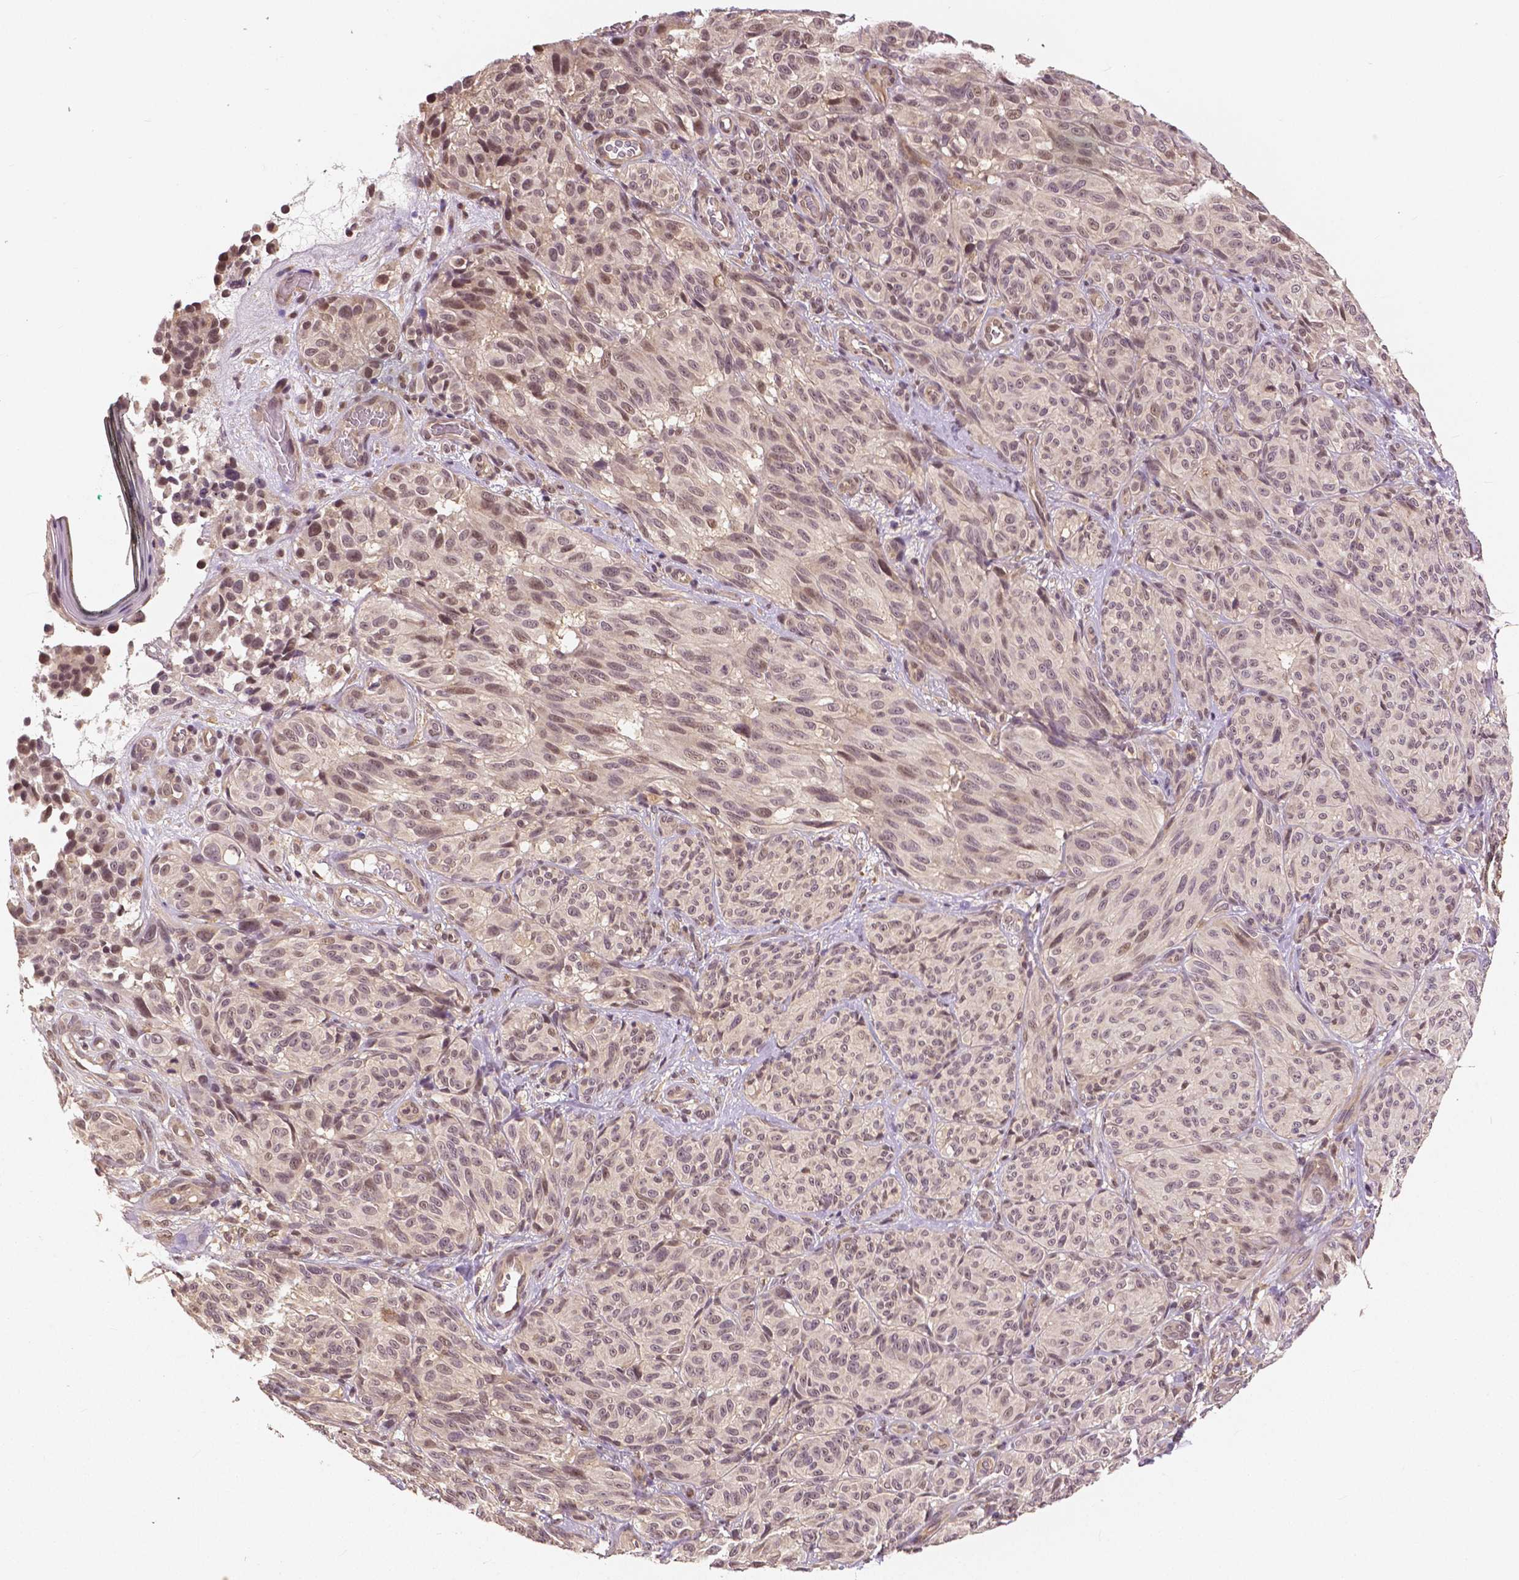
{"staining": {"intensity": "weak", "quantity": ">75%", "location": "nuclear"}, "tissue": "melanoma", "cell_type": "Tumor cells", "image_type": "cancer", "snomed": [{"axis": "morphology", "description": "Malignant melanoma, NOS"}, {"axis": "topography", "description": "Skin"}], "caption": "A low amount of weak nuclear positivity is present in approximately >75% of tumor cells in malignant melanoma tissue.", "gene": "MAP1LC3B", "patient": {"sex": "female", "age": 85}}